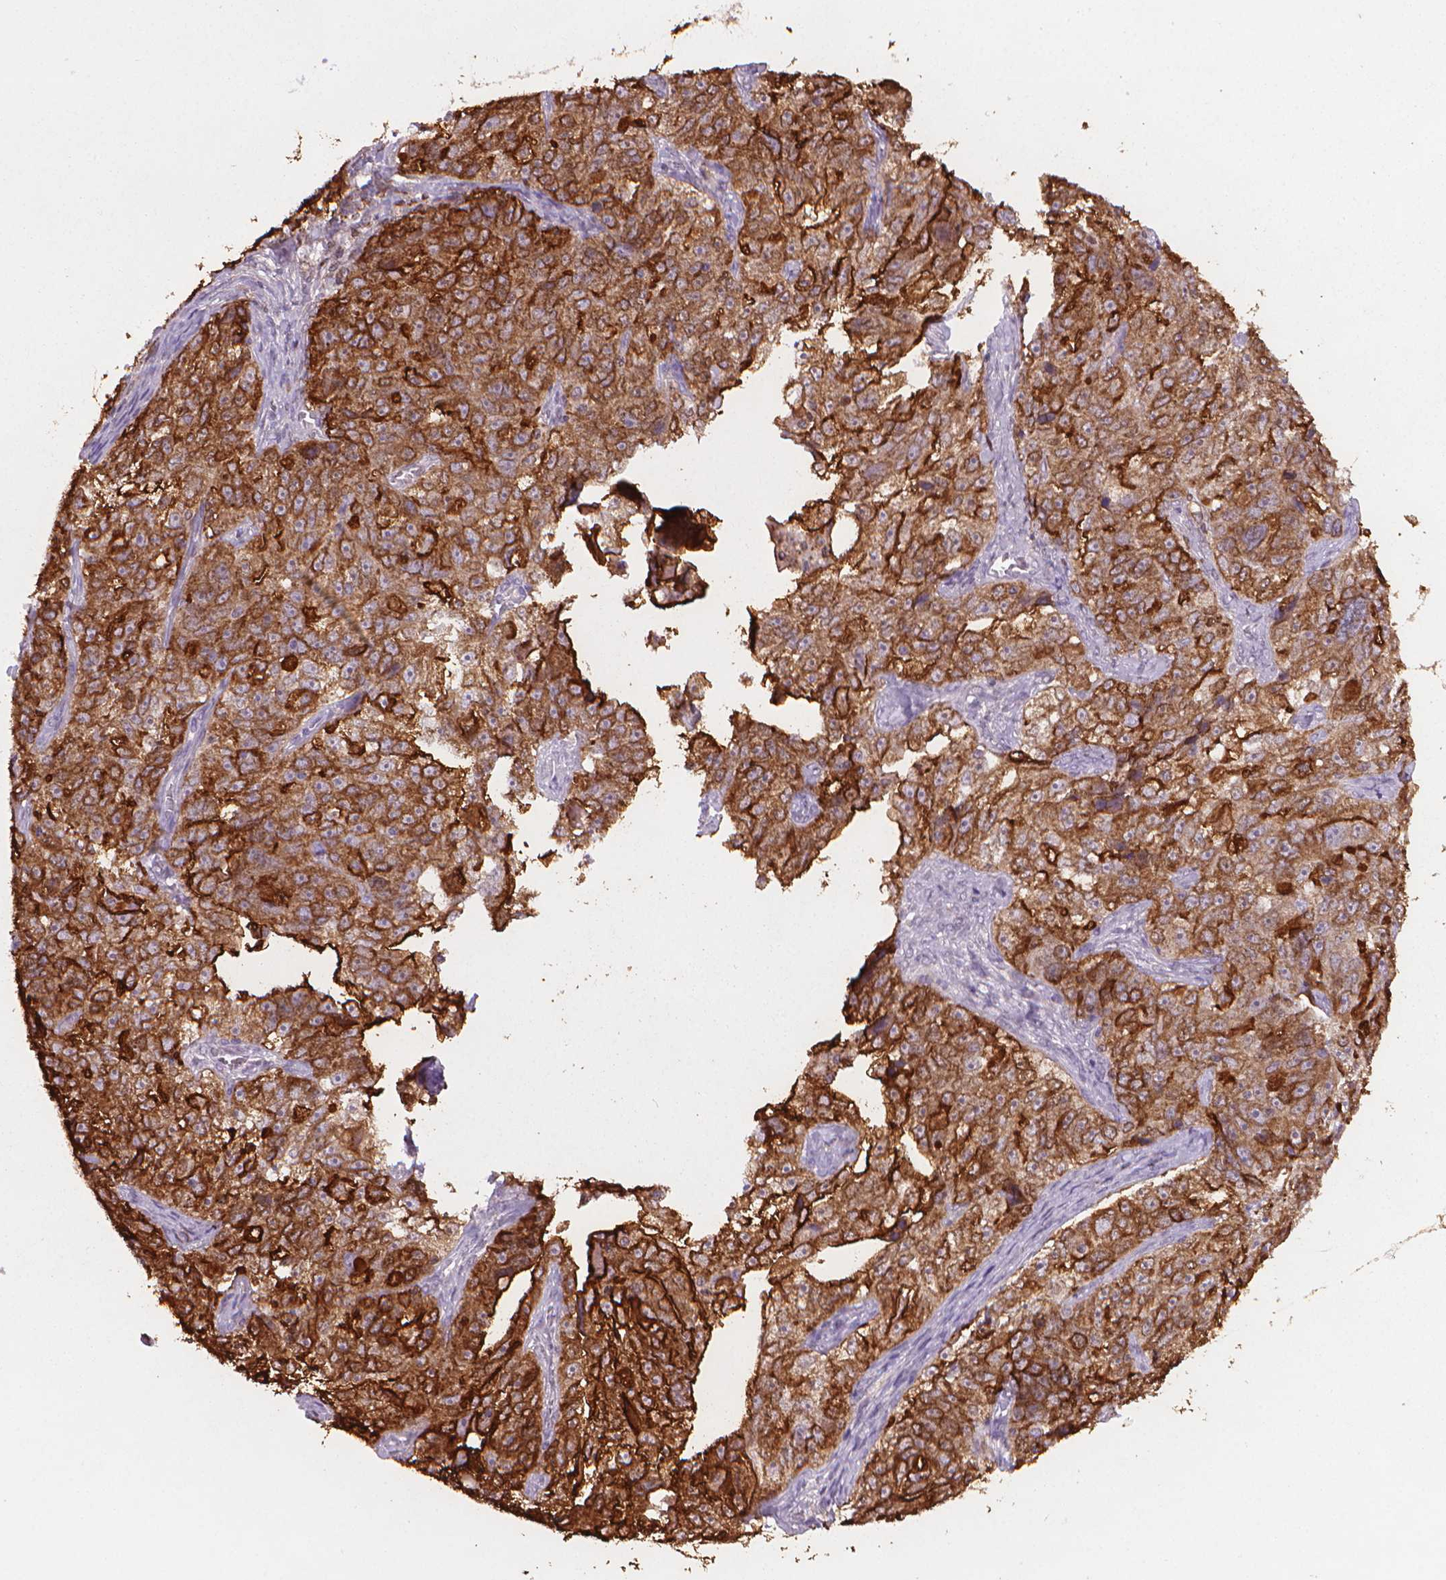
{"staining": {"intensity": "strong", "quantity": ">75%", "location": "cytoplasmic/membranous"}, "tissue": "ovarian cancer", "cell_type": "Tumor cells", "image_type": "cancer", "snomed": [{"axis": "morphology", "description": "Cystadenocarcinoma, serous, NOS"}, {"axis": "topography", "description": "Ovary"}], "caption": "Immunohistochemical staining of ovarian cancer (serous cystadenocarcinoma) shows high levels of strong cytoplasmic/membranous protein expression in approximately >75% of tumor cells. Immunohistochemistry (ihc) stains the protein of interest in brown and the nuclei are stained blue.", "gene": "MUC1", "patient": {"sex": "female", "age": 51}}